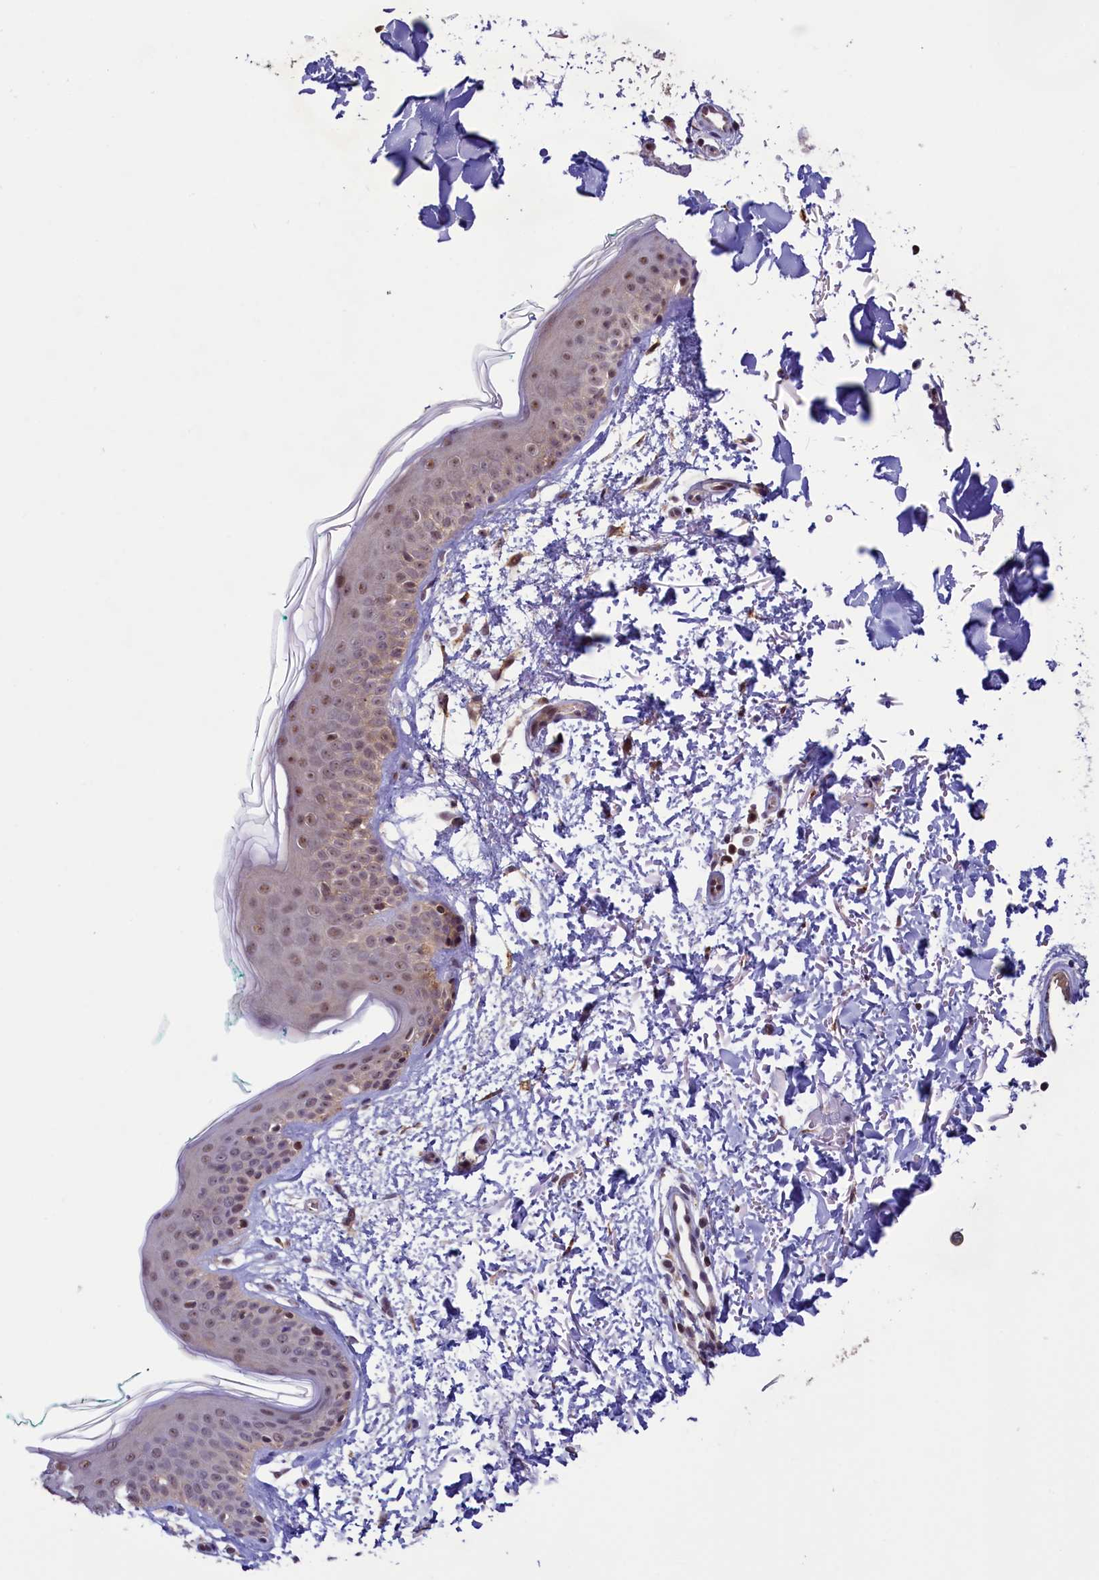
{"staining": {"intensity": "moderate", "quantity": ">75%", "location": "cytoplasmic/membranous,nuclear"}, "tissue": "skin", "cell_type": "Fibroblasts", "image_type": "normal", "snomed": [{"axis": "morphology", "description": "Normal tissue, NOS"}, {"axis": "topography", "description": "Skin"}], "caption": "Moderate cytoplasmic/membranous,nuclear expression for a protein is appreciated in approximately >75% of fibroblasts of normal skin using IHC.", "gene": "SLC7A6OS", "patient": {"sex": "male", "age": 66}}